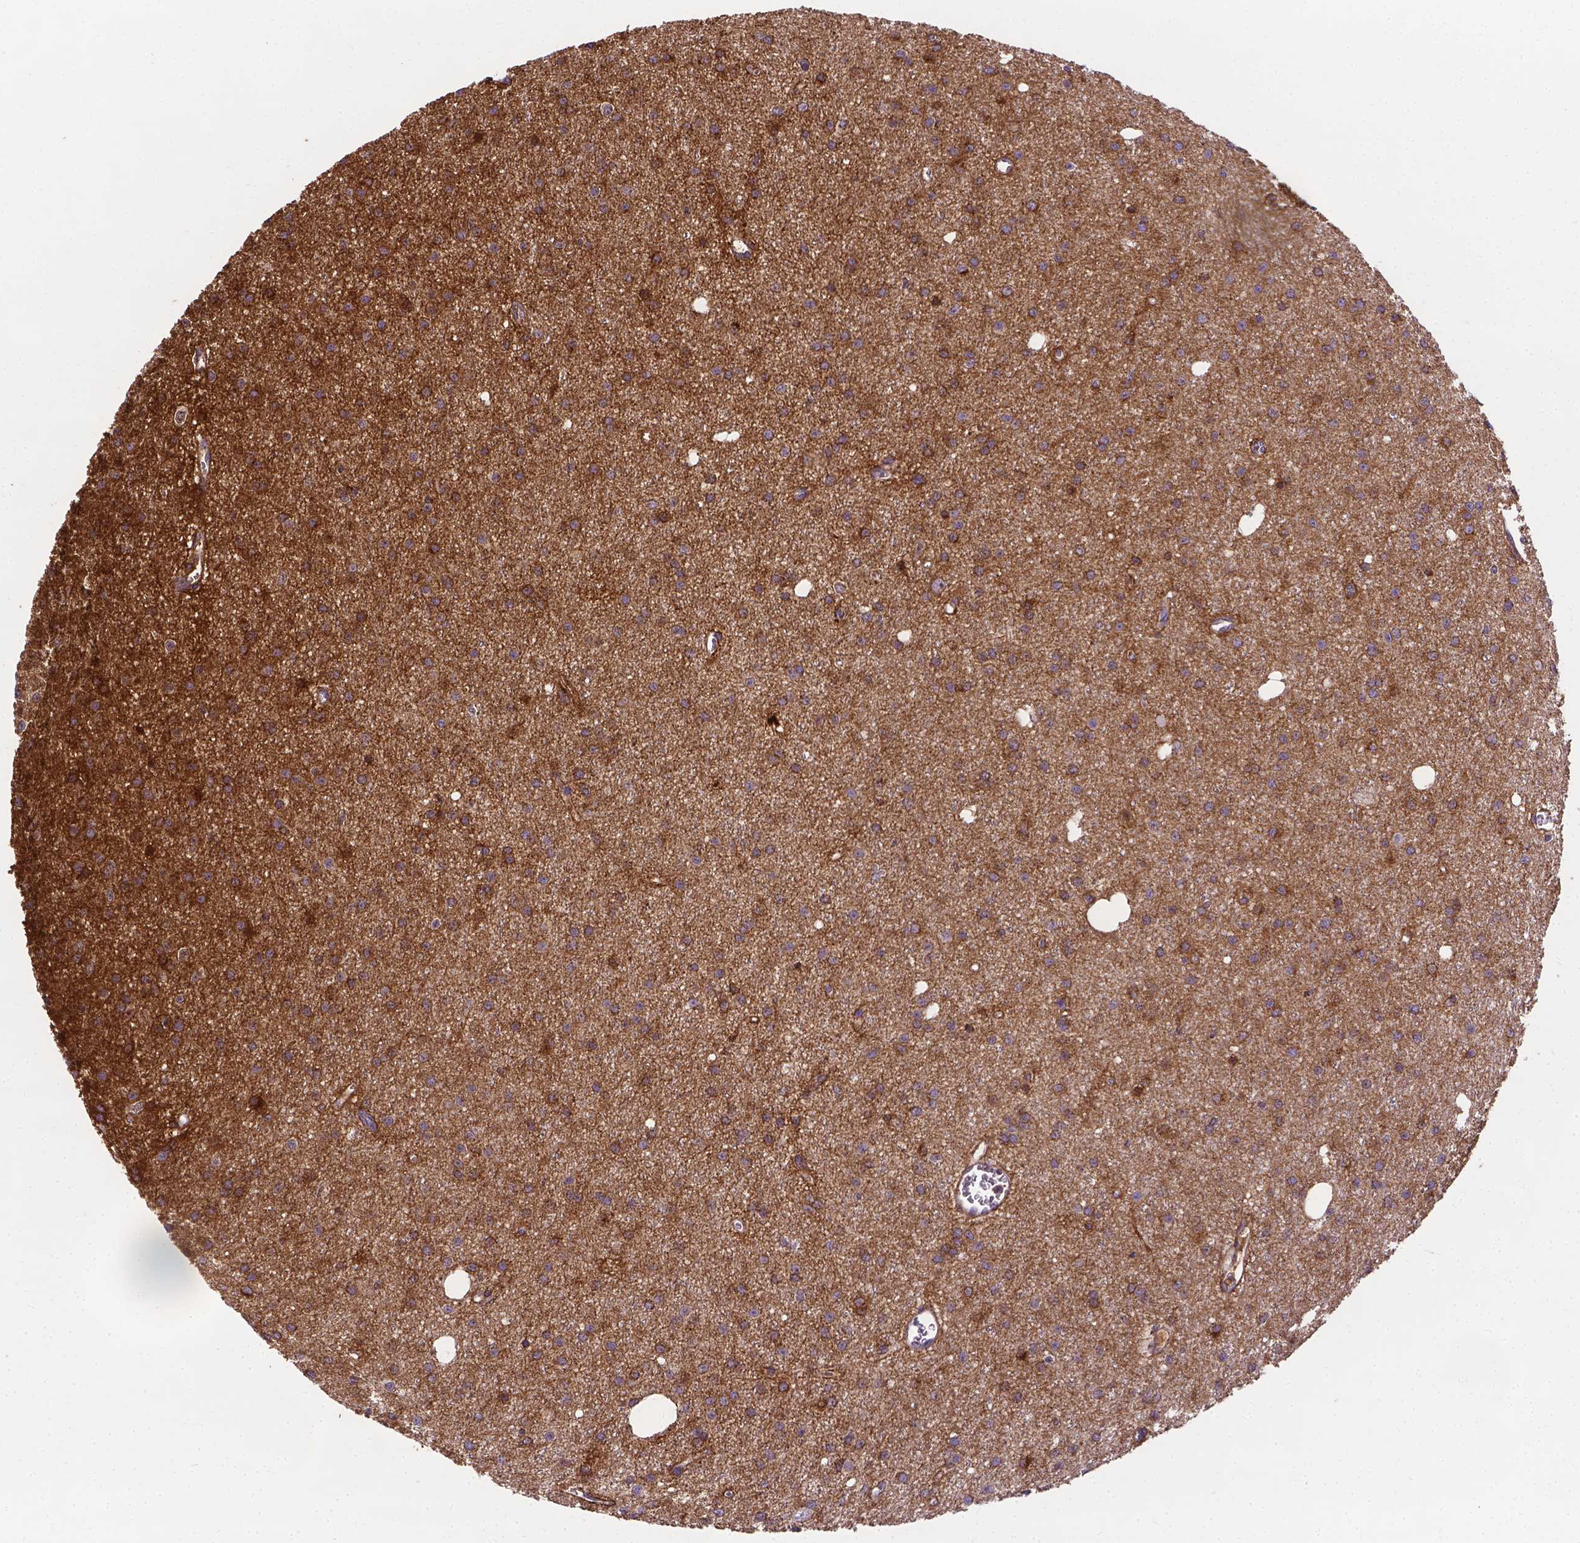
{"staining": {"intensity": "moderate", "quantity": ">75%", "location": "cytoplasmic/membranous"}, "tissue": "glioma", "cell_type": "Tumor cells", "image_type": "cancer", "snomed": [{"axis": "morphology", "description": "Glioma, malignant, Low grade"}, {"axis": "topography", "description": "Brain"}], "caption": "Glioma stained with IHC reveals moderate cytoplasmic/membranous expression in approximately >75% of tumor cells. (Brightfield microscopy of DAB IHC at high magnification).", "gene": "APOE", "patient": {"sex": "male", "age": 27}}